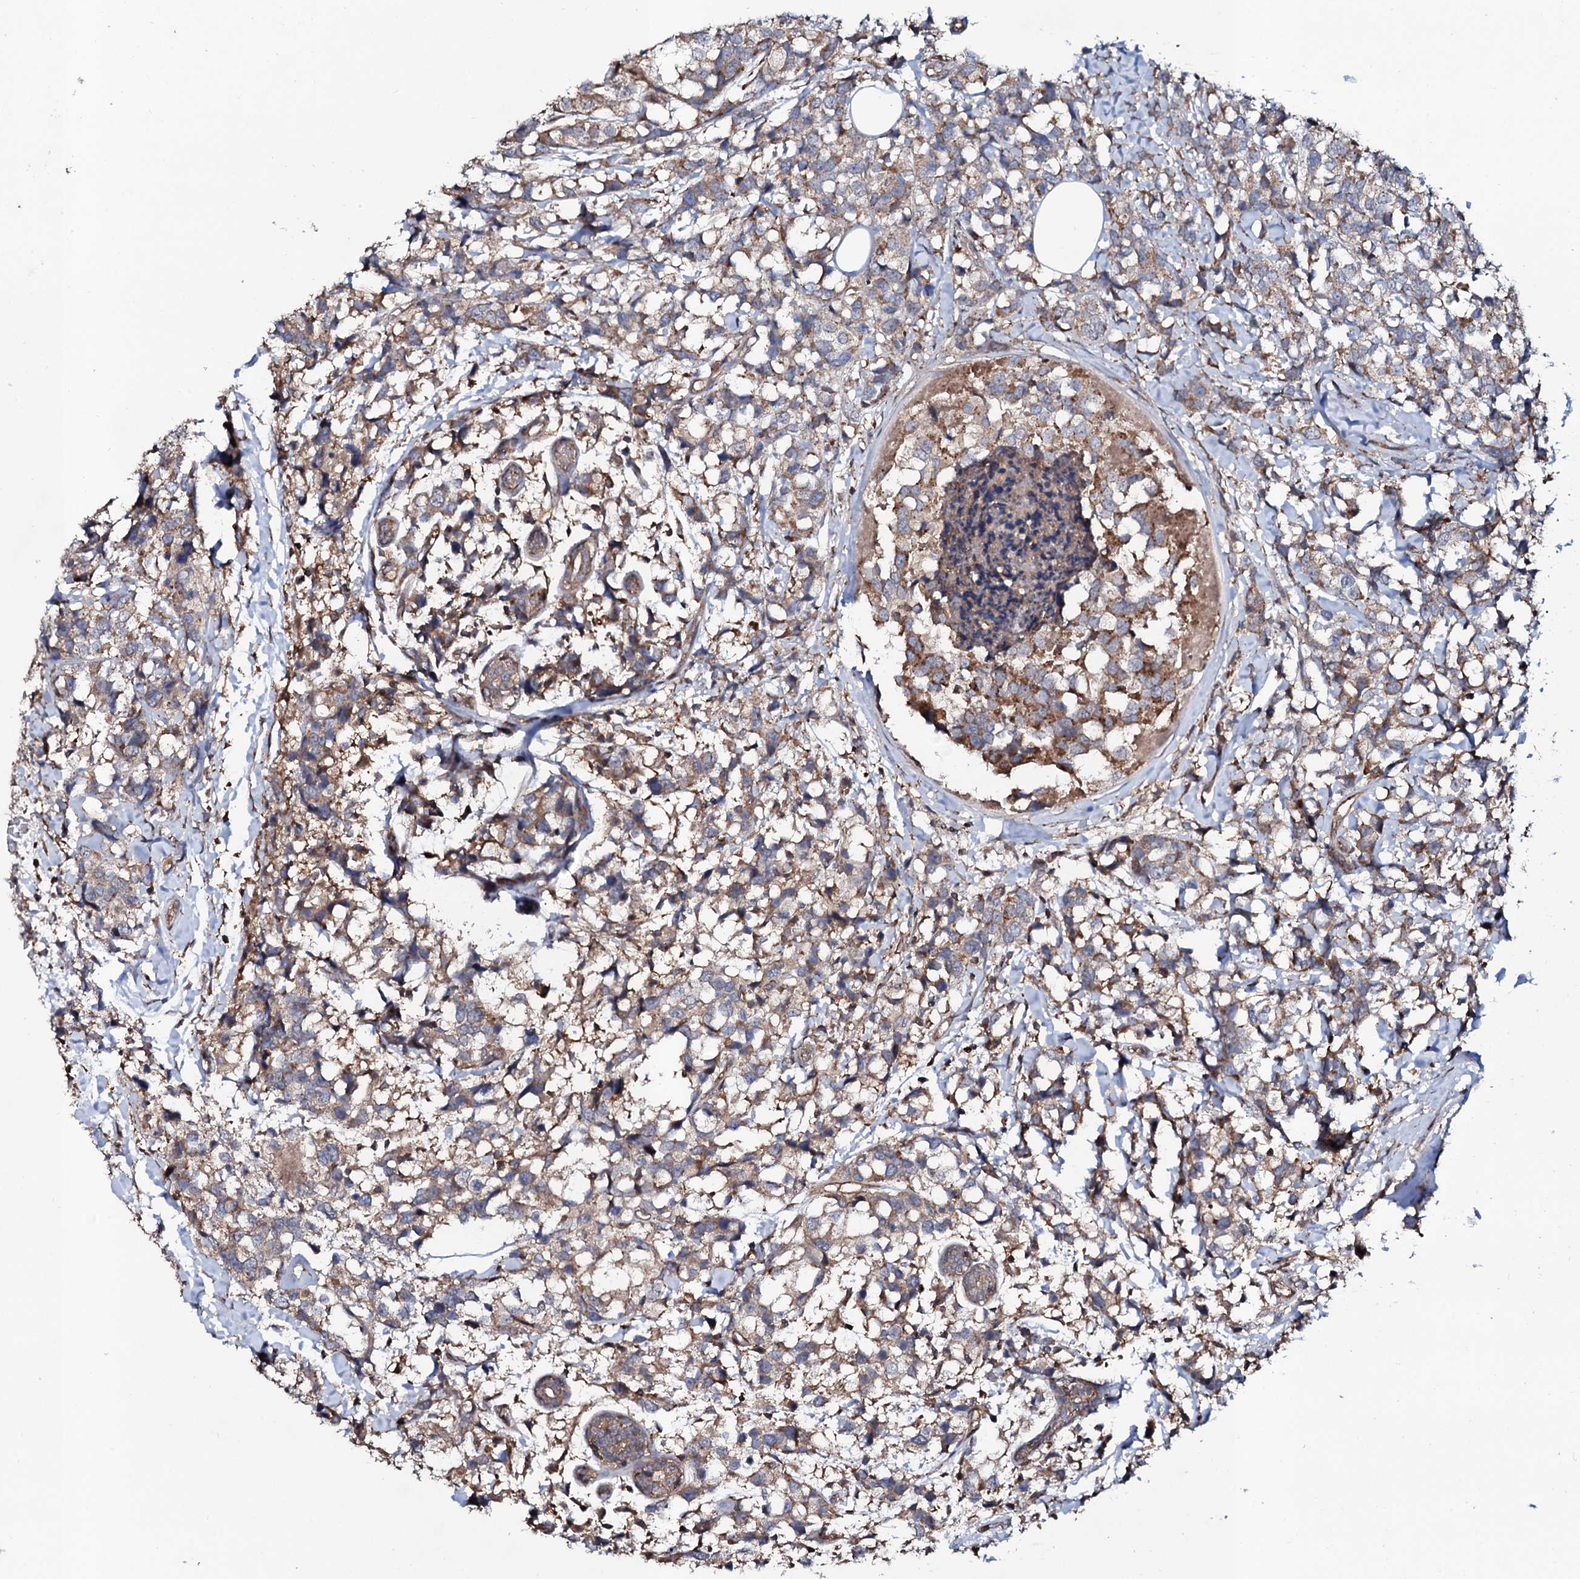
{"staining": {"intensity": "moderate", "quantity": ">75%", "location": "cytoplasmic/membranous"}, "tissue": "breast cancer", "cell_type": "Tumor cells", "image_type": "cancer", "snomed": [{"axis": "morphology", "description": "Lobular carcinoma"}, {"axis": "topography", "description": "Breast"}], "caption": "Human breast cancer (lobular carcinoma) stained with a brown dye demonstrates moderate cytoplasmic/membranous positive positivity in approximately >75% of tumor cells.", "gene": "COG6", "patient": {"sex": "female", "age": 59}}